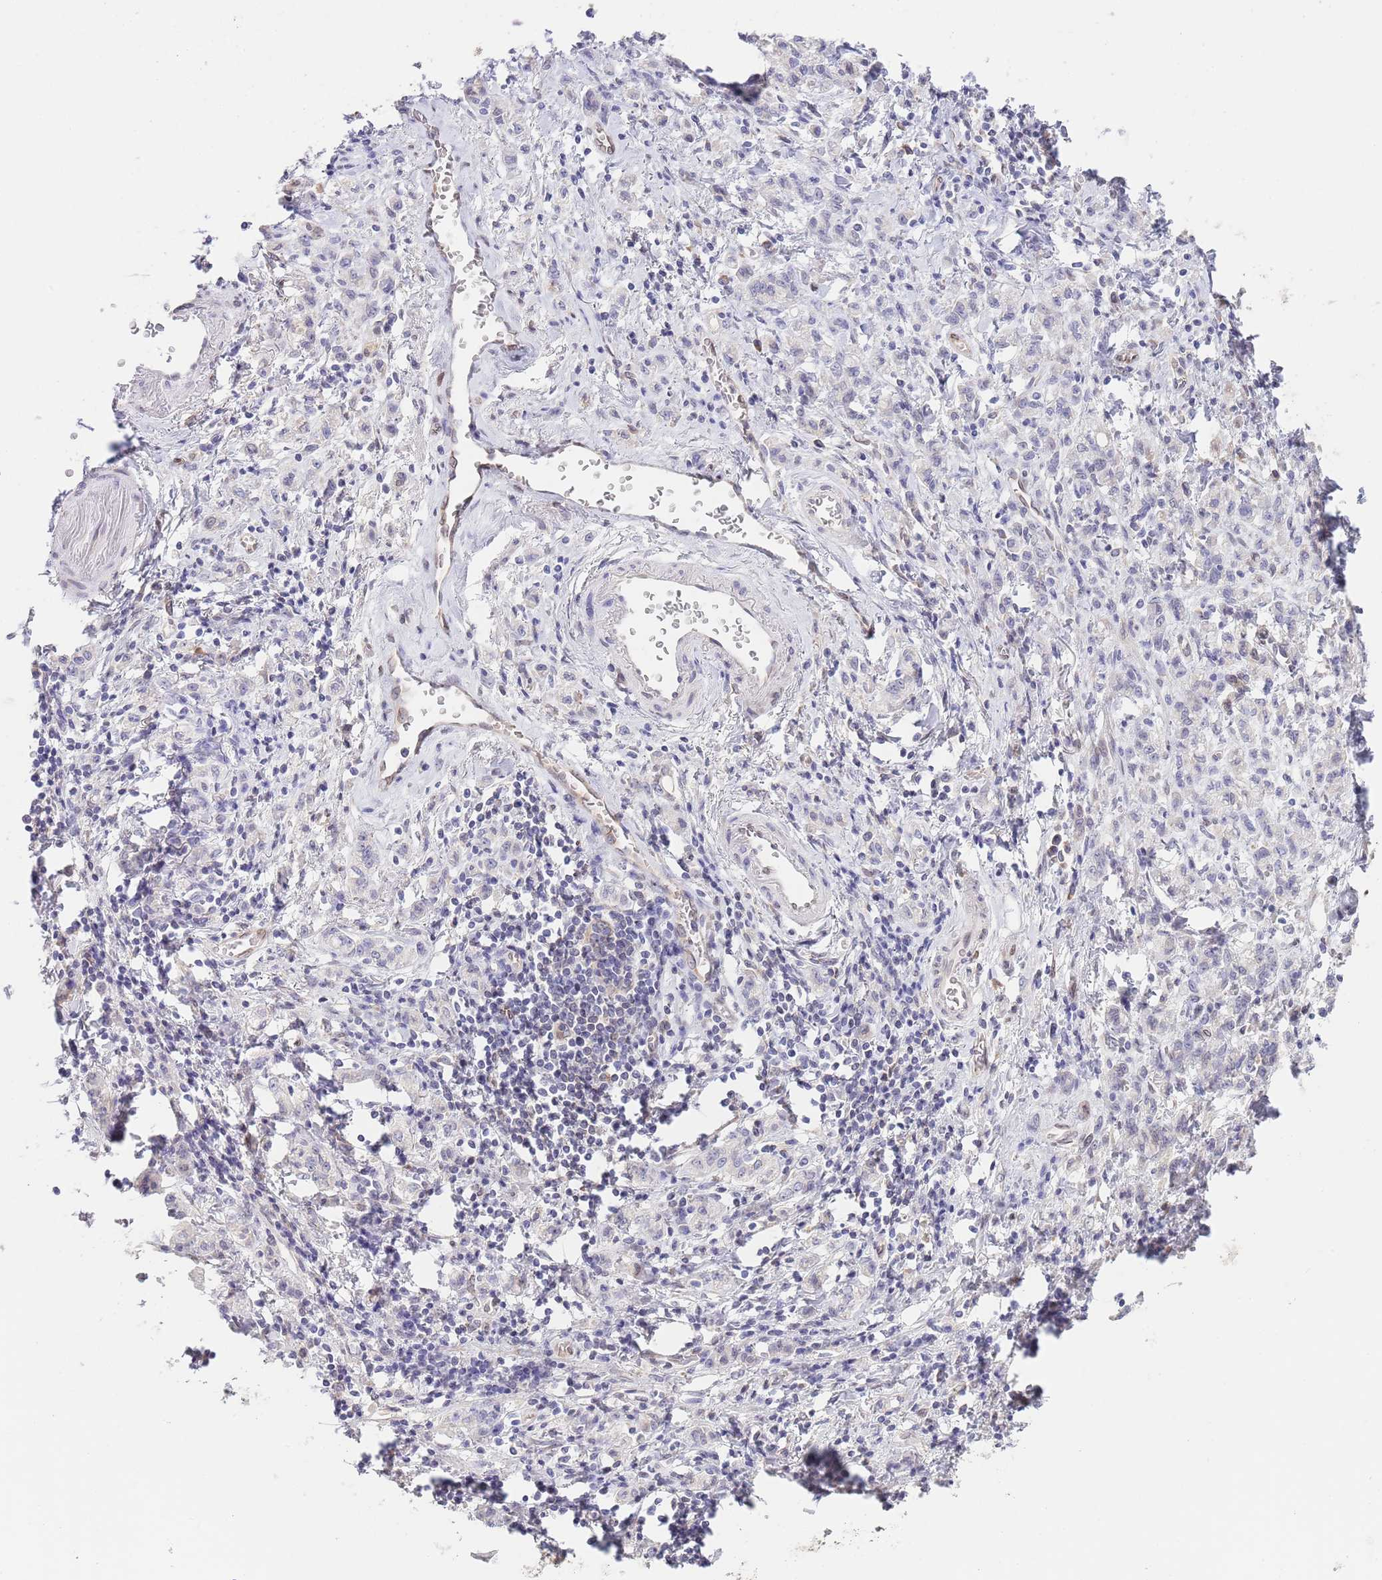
{"staining": {"intensity": "negative", "quantity": "none", "location": "none"}, "tissue": "stomach cancer", "cell_type": "Tumor cells", "image_type": "cancer", "snomed": [{"axis": "morphology", "description": "Adenocarcinoma, NOS"}, {"axis": "topography", "description": "Stomach"}], "caption": "DAB (3,3'-diaminobenzidine) immunohistochemical staining of human stomach cancer (adenocarcinoma) reveals no significant expression in tumor cells. (Immunohistochemistry (ihc), brightfield microscopy, high magnification).", "gene": "EBPL", "patient": {"sex": "male", "age": 77}}